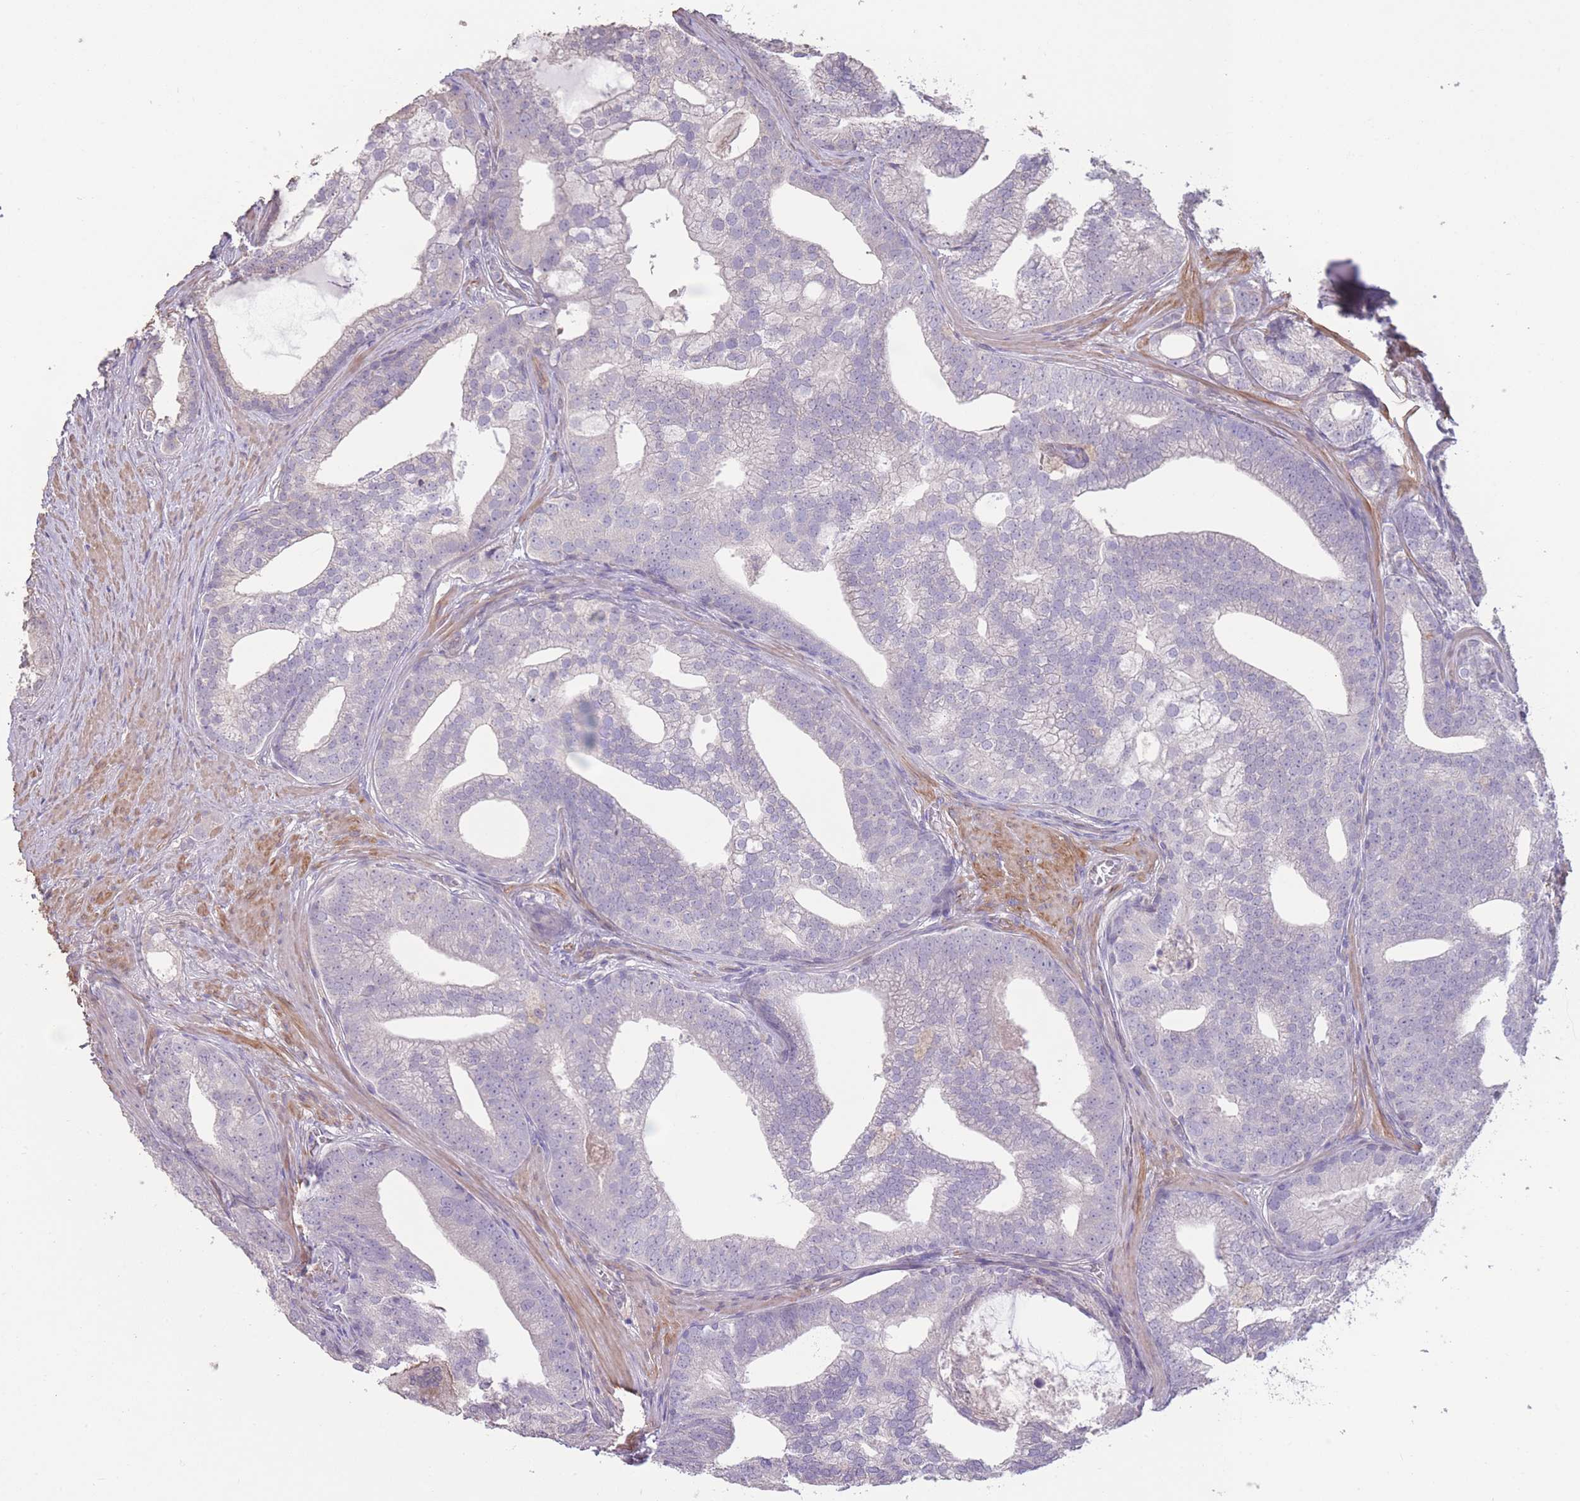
{"staining": {"intensity": "negative", "quantity": "none", "location": "none"}, "tissue": "prostate cancer", "cell_type": "Tumor cells", "image_type": "cancer", "snomed": [{"axis": "morphology", "description": "Adenocarcinoma, Low grade"}, {"axis": "topography", "description": "Prostate"}], "caption": "Immunohistochemical staining of adenocarcinoma (low-grade) (prostate) shows no significant expression in tumor cells. (DAB immunohistochemistry visualized using brightfield microscopy, high magnification).", "gene": "RSPH10B", "patient": {"sex": "male", "age": 71}}